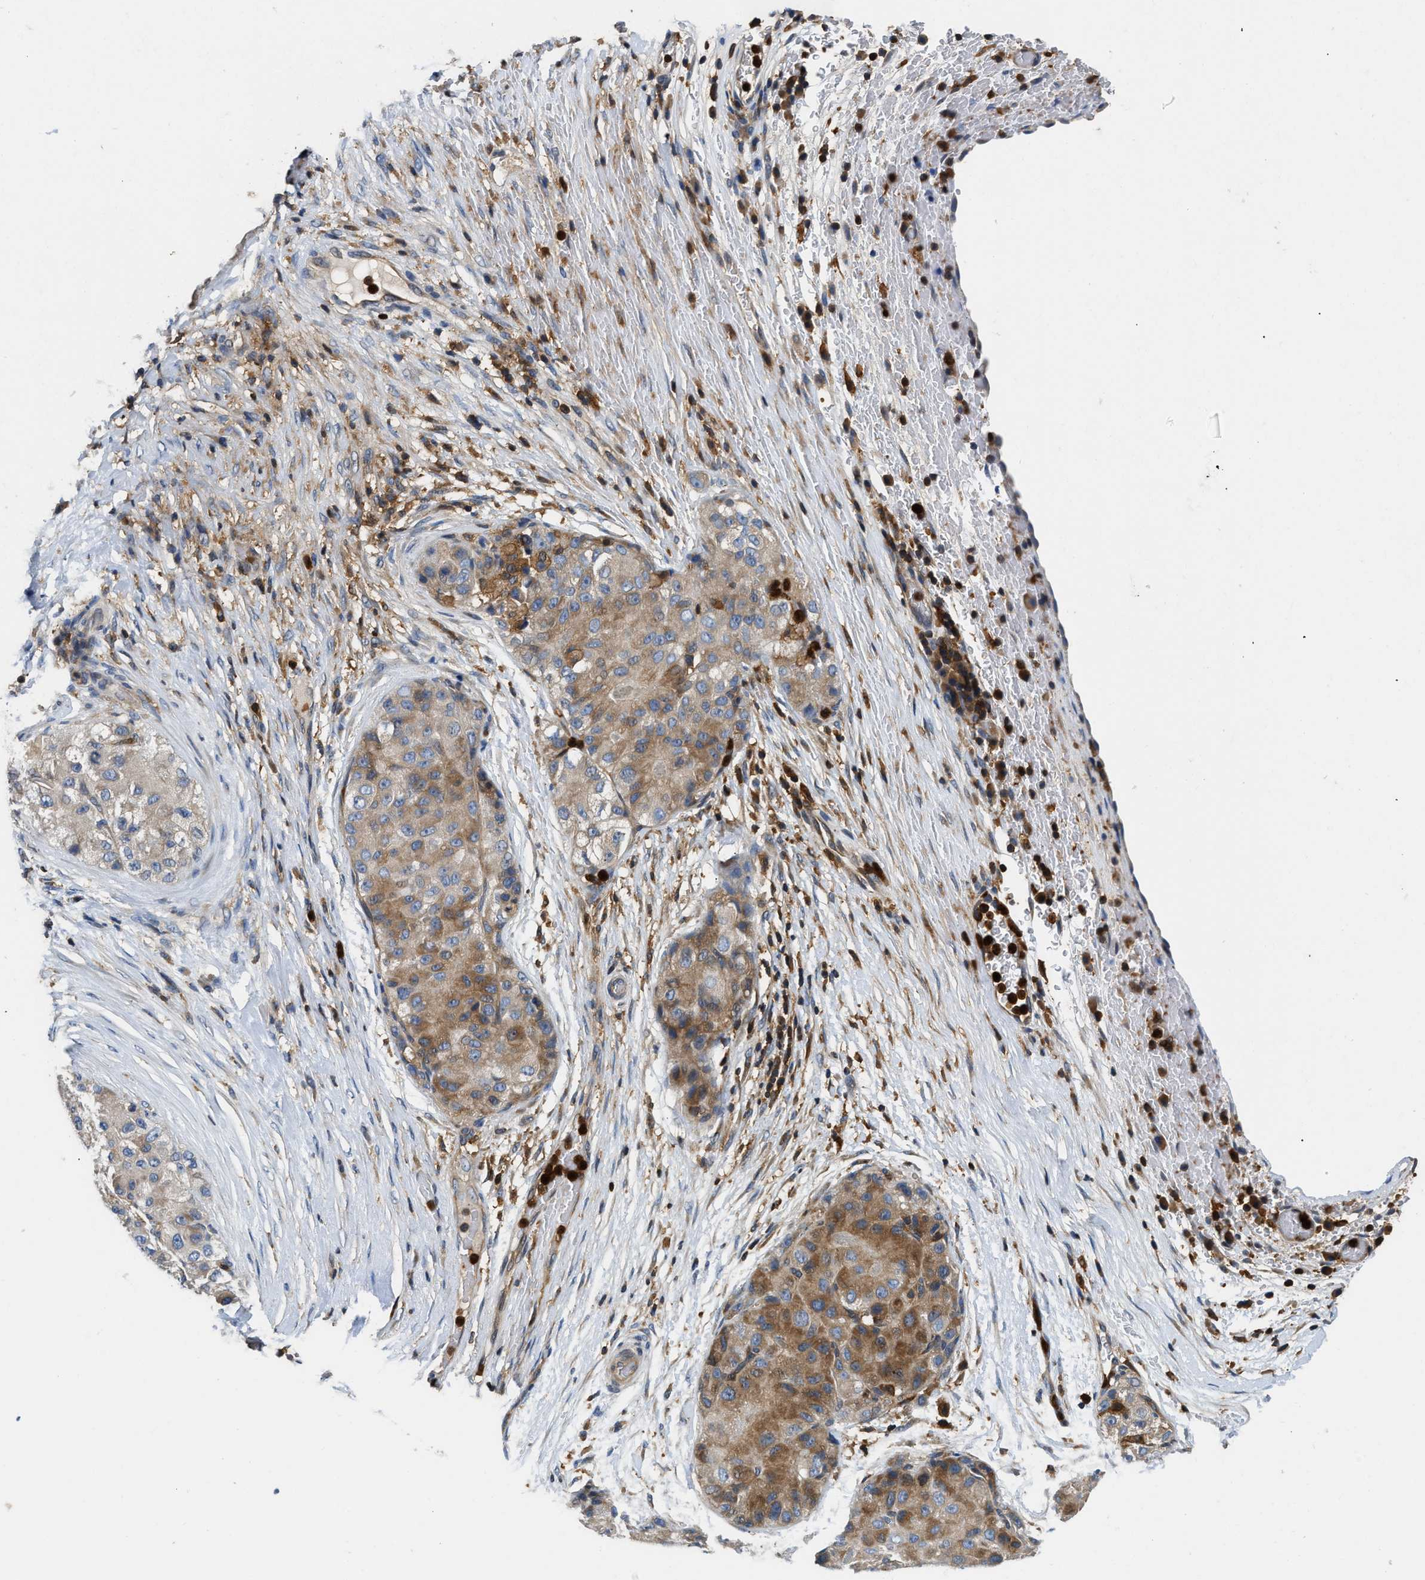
{"staining": {"intensity": "moderate", "quantity": "<25%", "location": "cytoplasmic/membranous"}, "tissue": "liver cancer", "cell_type": "Tumor cells", "image_type": "cancer", "snomed": [{"axis": "morphology", "description": "Carcinoma, Hepatocellular, NOS"}, {"axis": "topography", "description": "Liver"}], "caption": "Hepatocellular carcinoma (liver) was stained to show a protein in brown. There is low levels of moderate cytoplasmic/membranous positivity in approximately <25% of tumor cells. (DAB (3,3'-diaminobenzidine) = brown stain, brightfield microscopy at high magnification).", "gene": "OSTF1", "patient": {"sex": "male", "age": 80}}